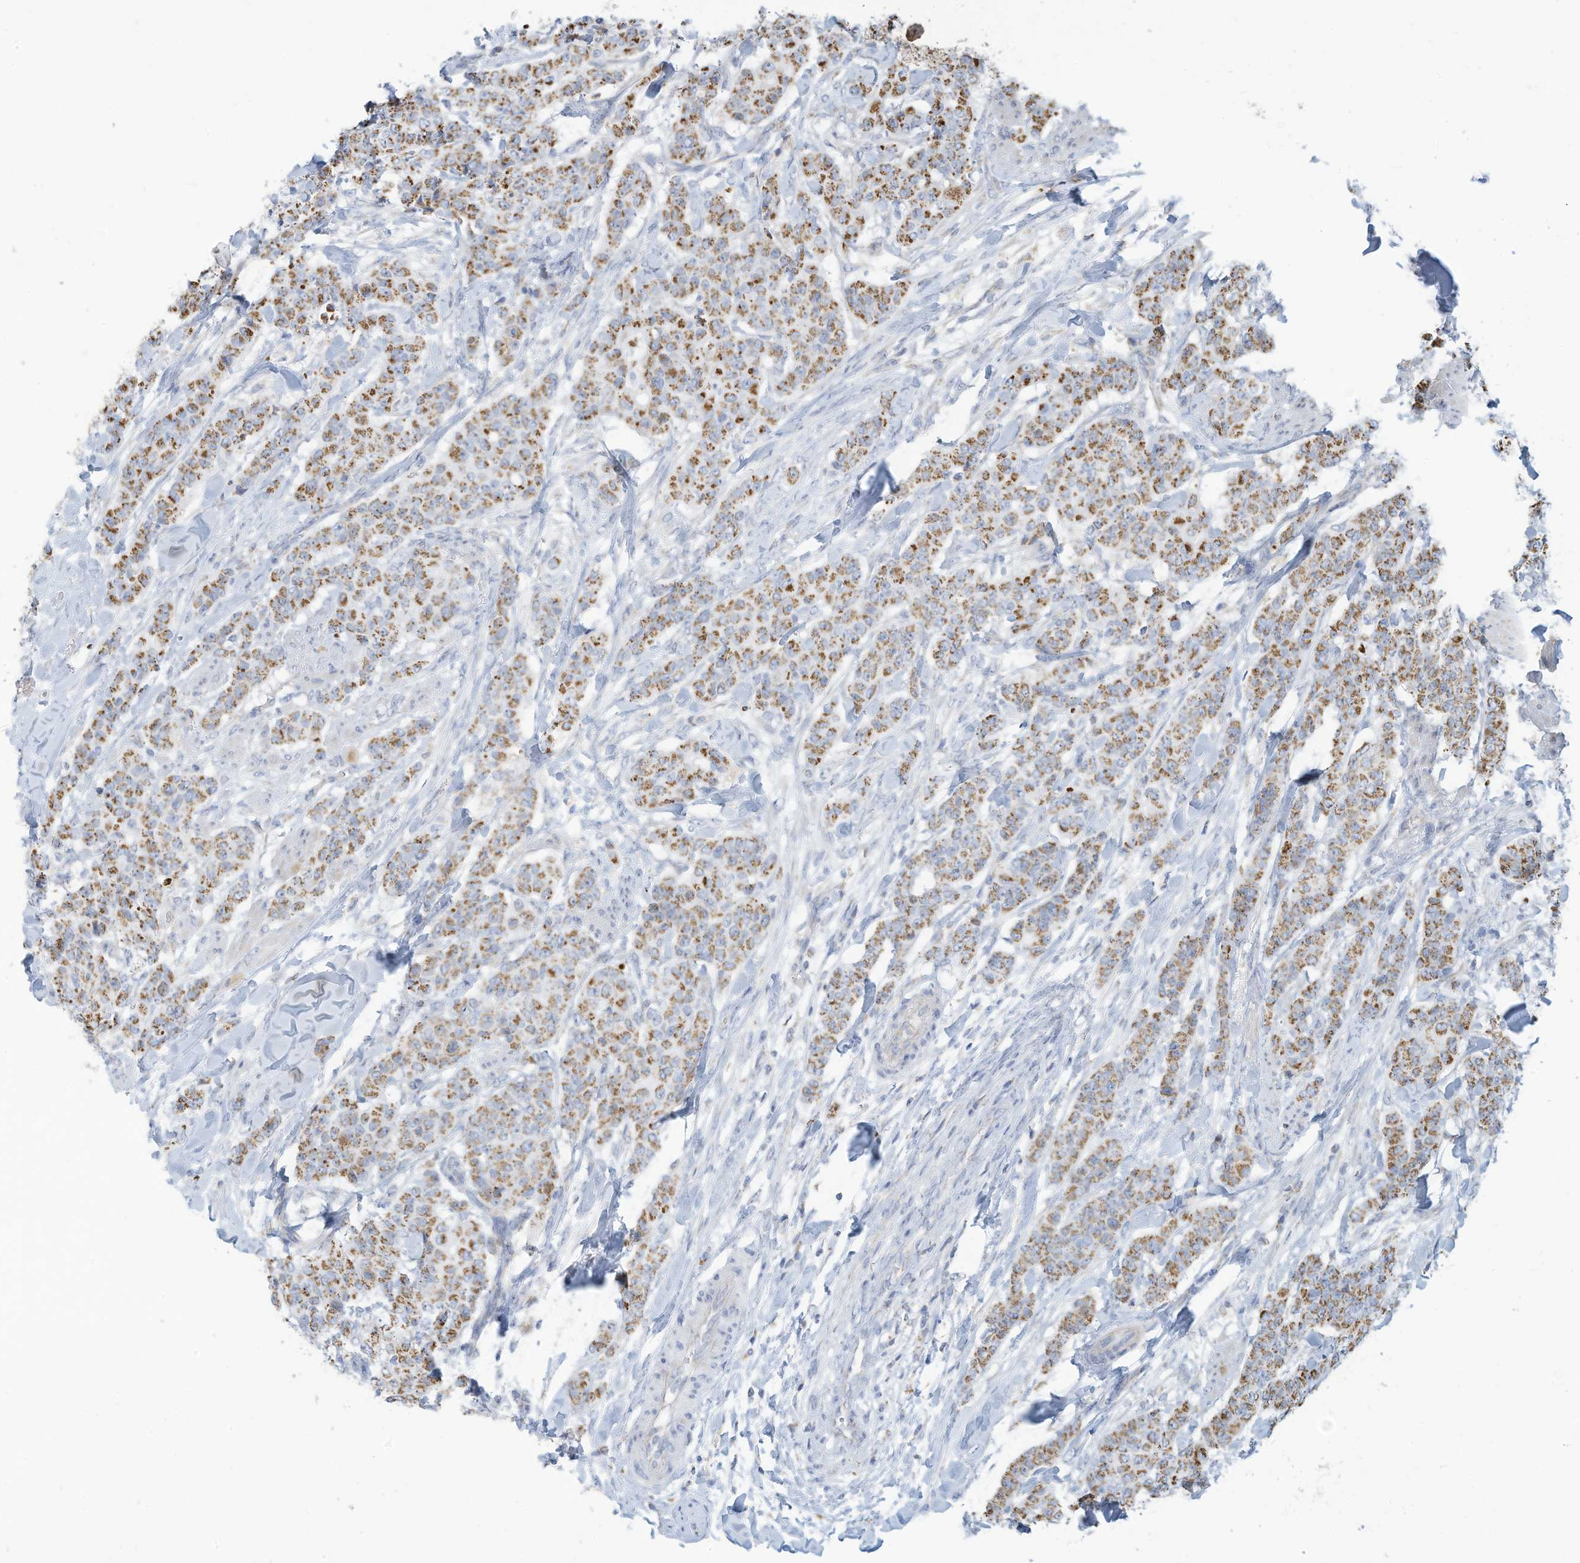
{"staining": {"intensity": "moderate", "quantity": "25%-75%", "location": "cytoplasmic/membranous"}, "tissue": "breast cancer", "cell_type": "Tumor cells", "image_type": "cancer", "snomed": [{"axis": "morphology", "description": "Duct carcinoma"}, {"axis": "topography", "description": "Breast"}], "caption": "Protein analysis of breast cancer tissue demonstrates moderate cytoplasmic/membranous positivity in about 25%-75% of tumor cells. (DAB (3,3'-diaminobenzidine) IHC, brown staining for protein, blue staining for nuclei).", "gene": "NLN", "patient": {"sex": "female", "age": 40}}